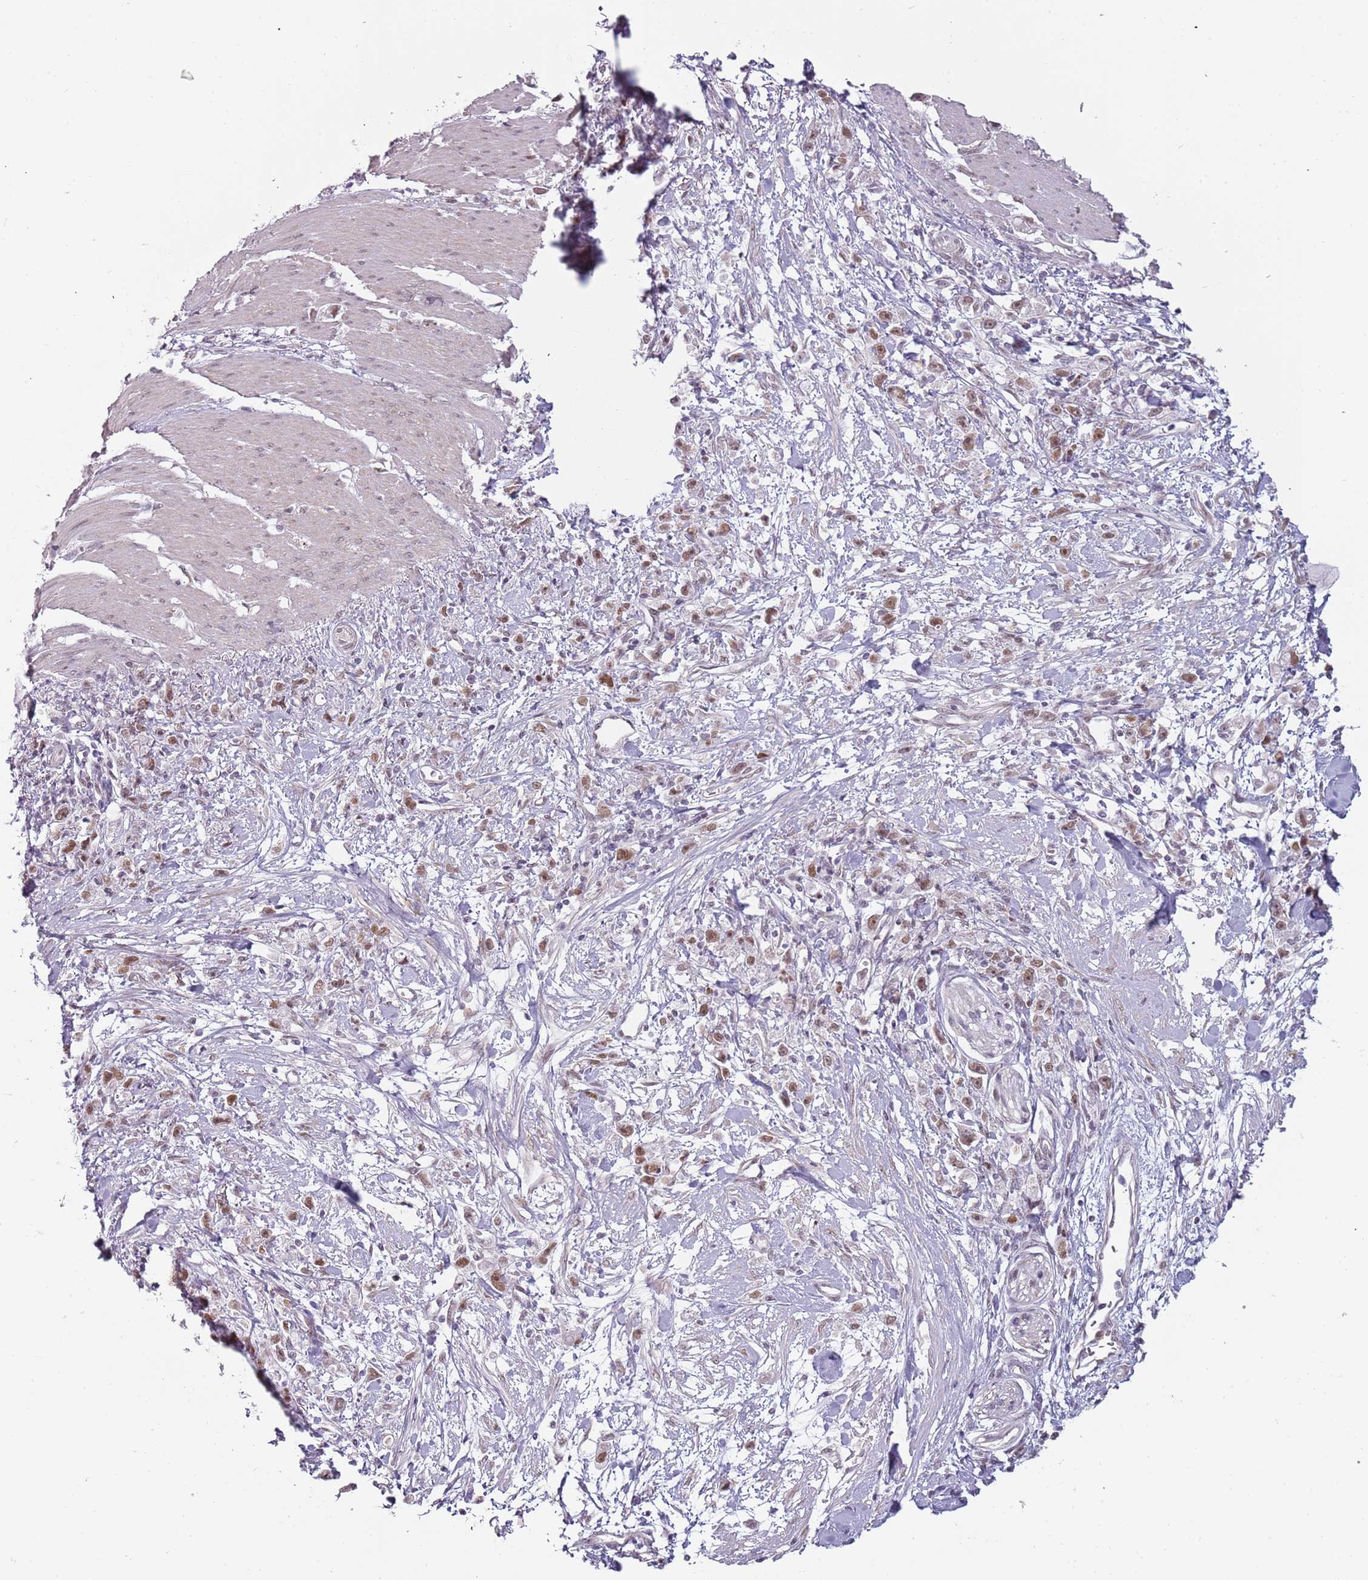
{"staining": {"intensity": "moderate", "quantity": ">75%", "location": "nuclear"}, "tissue": "stomach cancer", "cell_type": "Tumor cells", "image_type": "cancer", "snomed": [{"axis": "morphology", "description": "Adenocarcinoma, NOS"}, {"axis": "topography", "description": "Stomach"}], "caption": "There is medium levels of moderate nuclear staining in tumor cells of adenocarcinoma (stomach), as demonstrated by immunohistochemical staining (brown color).", "gene": "REXO4", "patient": {"sex": "female", "age": 59}}